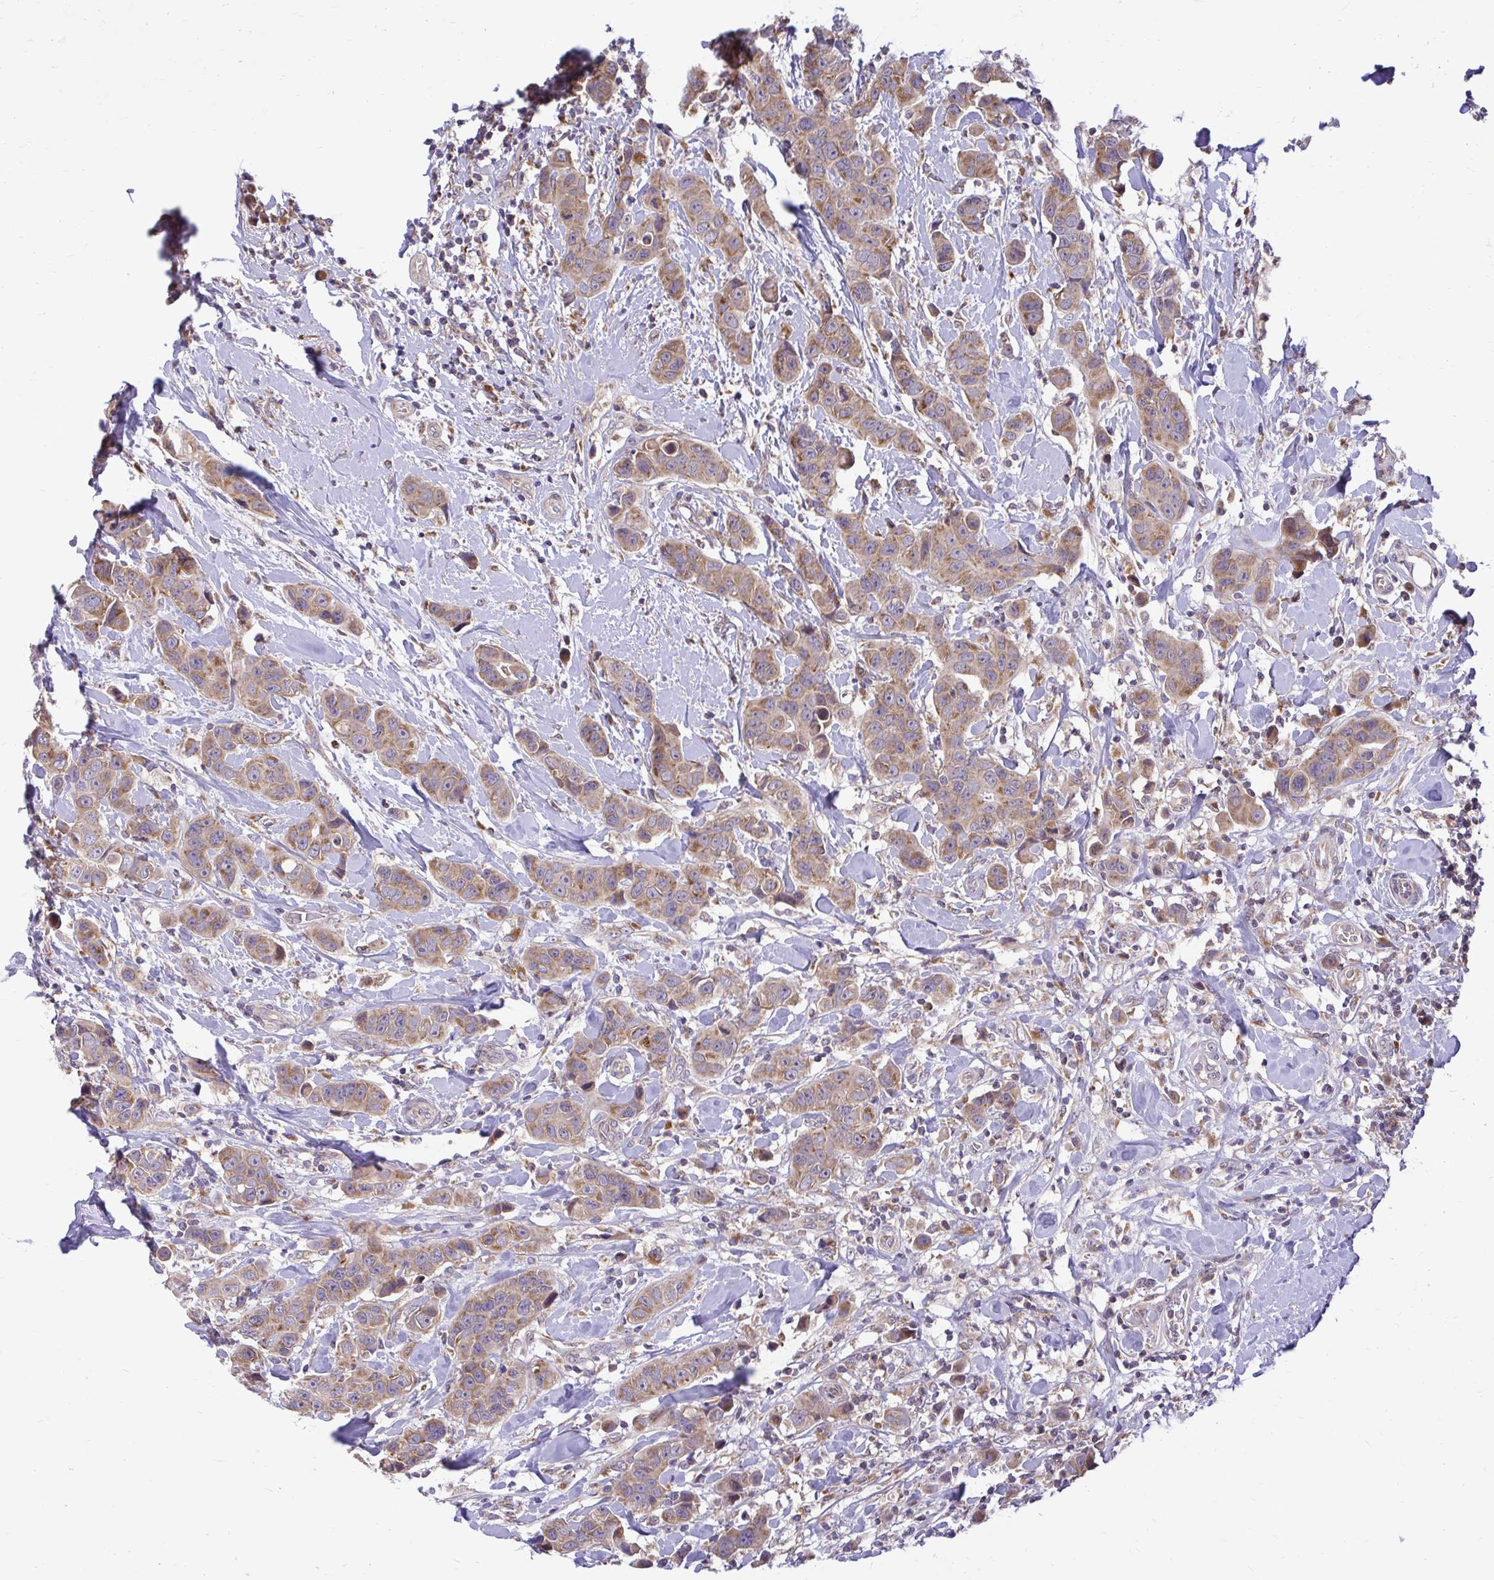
{"staining": {"intensity": "moderate", "quantity": ">75%", "location": "cytoplasmic/membranous"}, "tissue": "breast cancer", "cell_type": "Tumor cells", "image_type": "cancer", "snomed": [{"axis": "morphology", "description": "Duct carcinoma"}, {"axis": "topography", "description": "Breast"}], "caption": "Moderate cytoplasmic/membranous positivity is appreciated in approximately >75% of tumor cells in breast cancer (intraductal carcinoma). (Brightfield microscopy of DAB IHC at high magnification).", "gene": "VTI1B", "patient": {"sex": "female", "age": 24}}